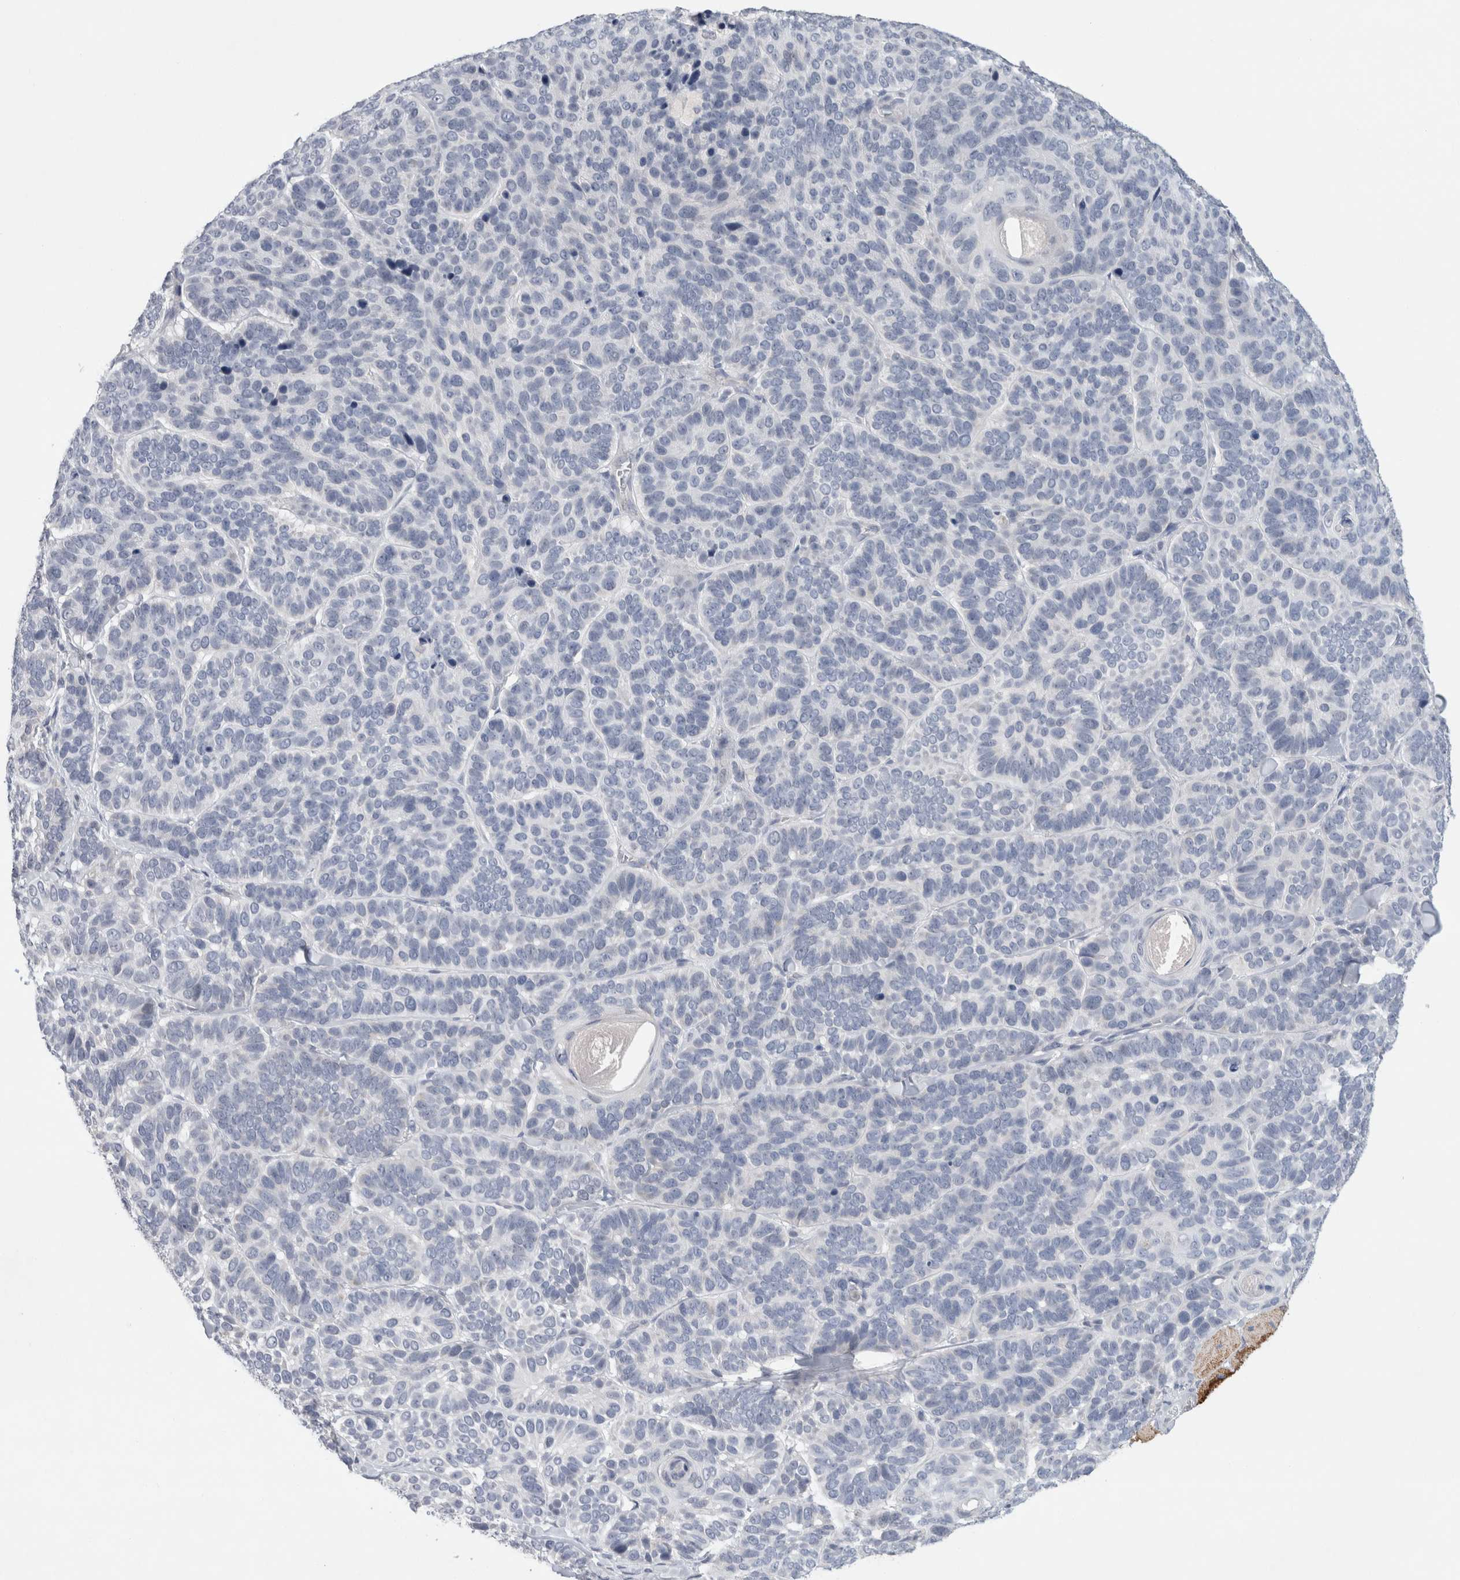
{"staining": {"intensity": "negative", "quantity": "none", "location": "none"}, "tissue": "skin cancer", "cell_type": "Tumor cells", "image_type": "cancer", "snomed": [{"axis": "morphology", "description": "Basal cell carcinoma"}, {"axis": "topography", "description": "Skin"}], "caption": "This is a photomicrograph of IHC staining of skin cancer, which shows no positivity in tumor cells.", "gene": "TONSL", "patient": {"sex": "male", "age": 62}}